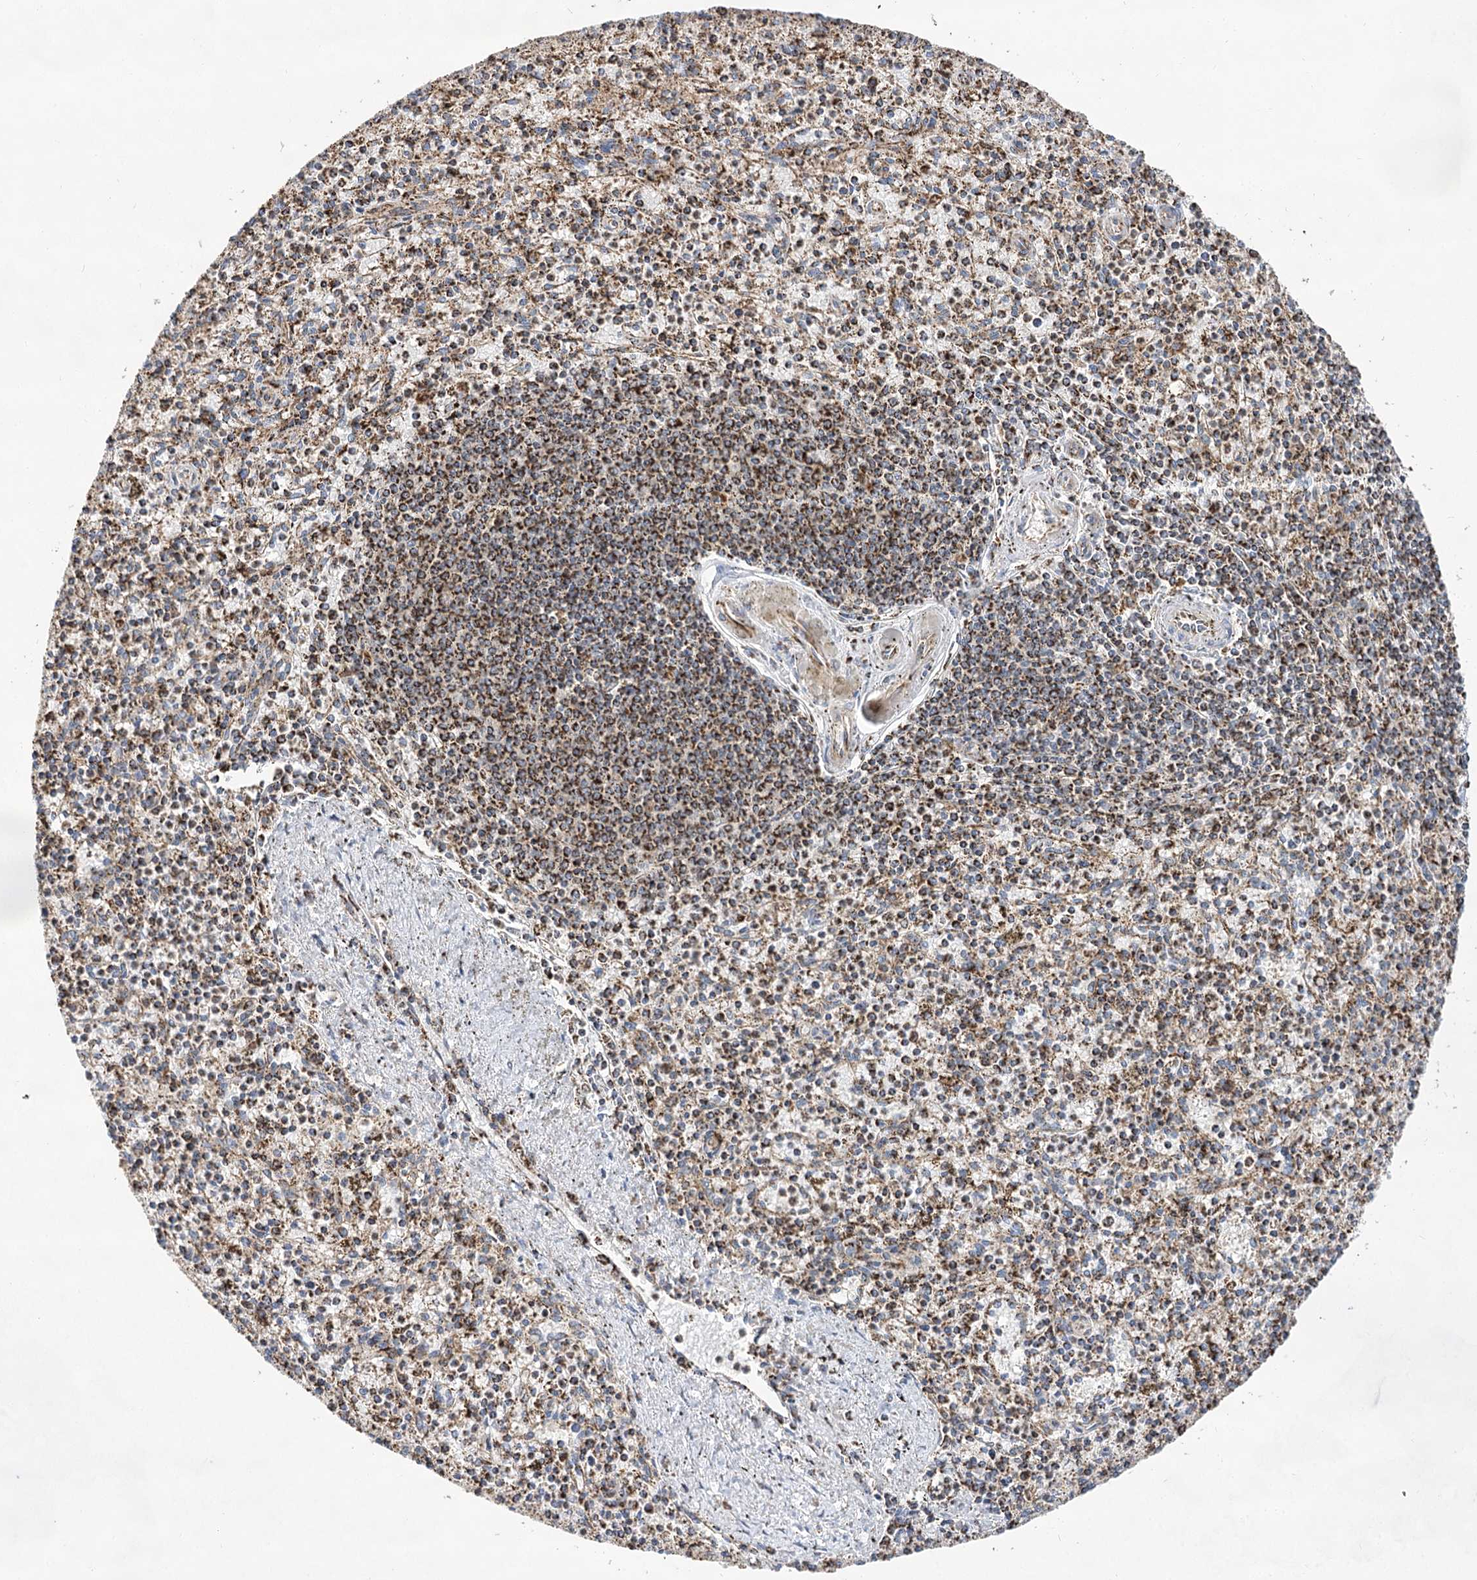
{"staining": {"intensity": "strong", "quantity": "25%-75%", "location": "cytoplasmic/membranous"}, "tissue": "spleen", "cell_type": "Cells in red pulp", "image_type": "normal", "snomed": [{"axis": "morphology", "description": "Normal tissue, NOS"}, {"axis": "topography", "description": "Spleen"}], "caption": "Spleen stained for a protein shows strong cytoplasmic/membranous positivity in cells in red pulp.", "gene": "NADK2", "patient": {"sex": "male", "age": 72}}